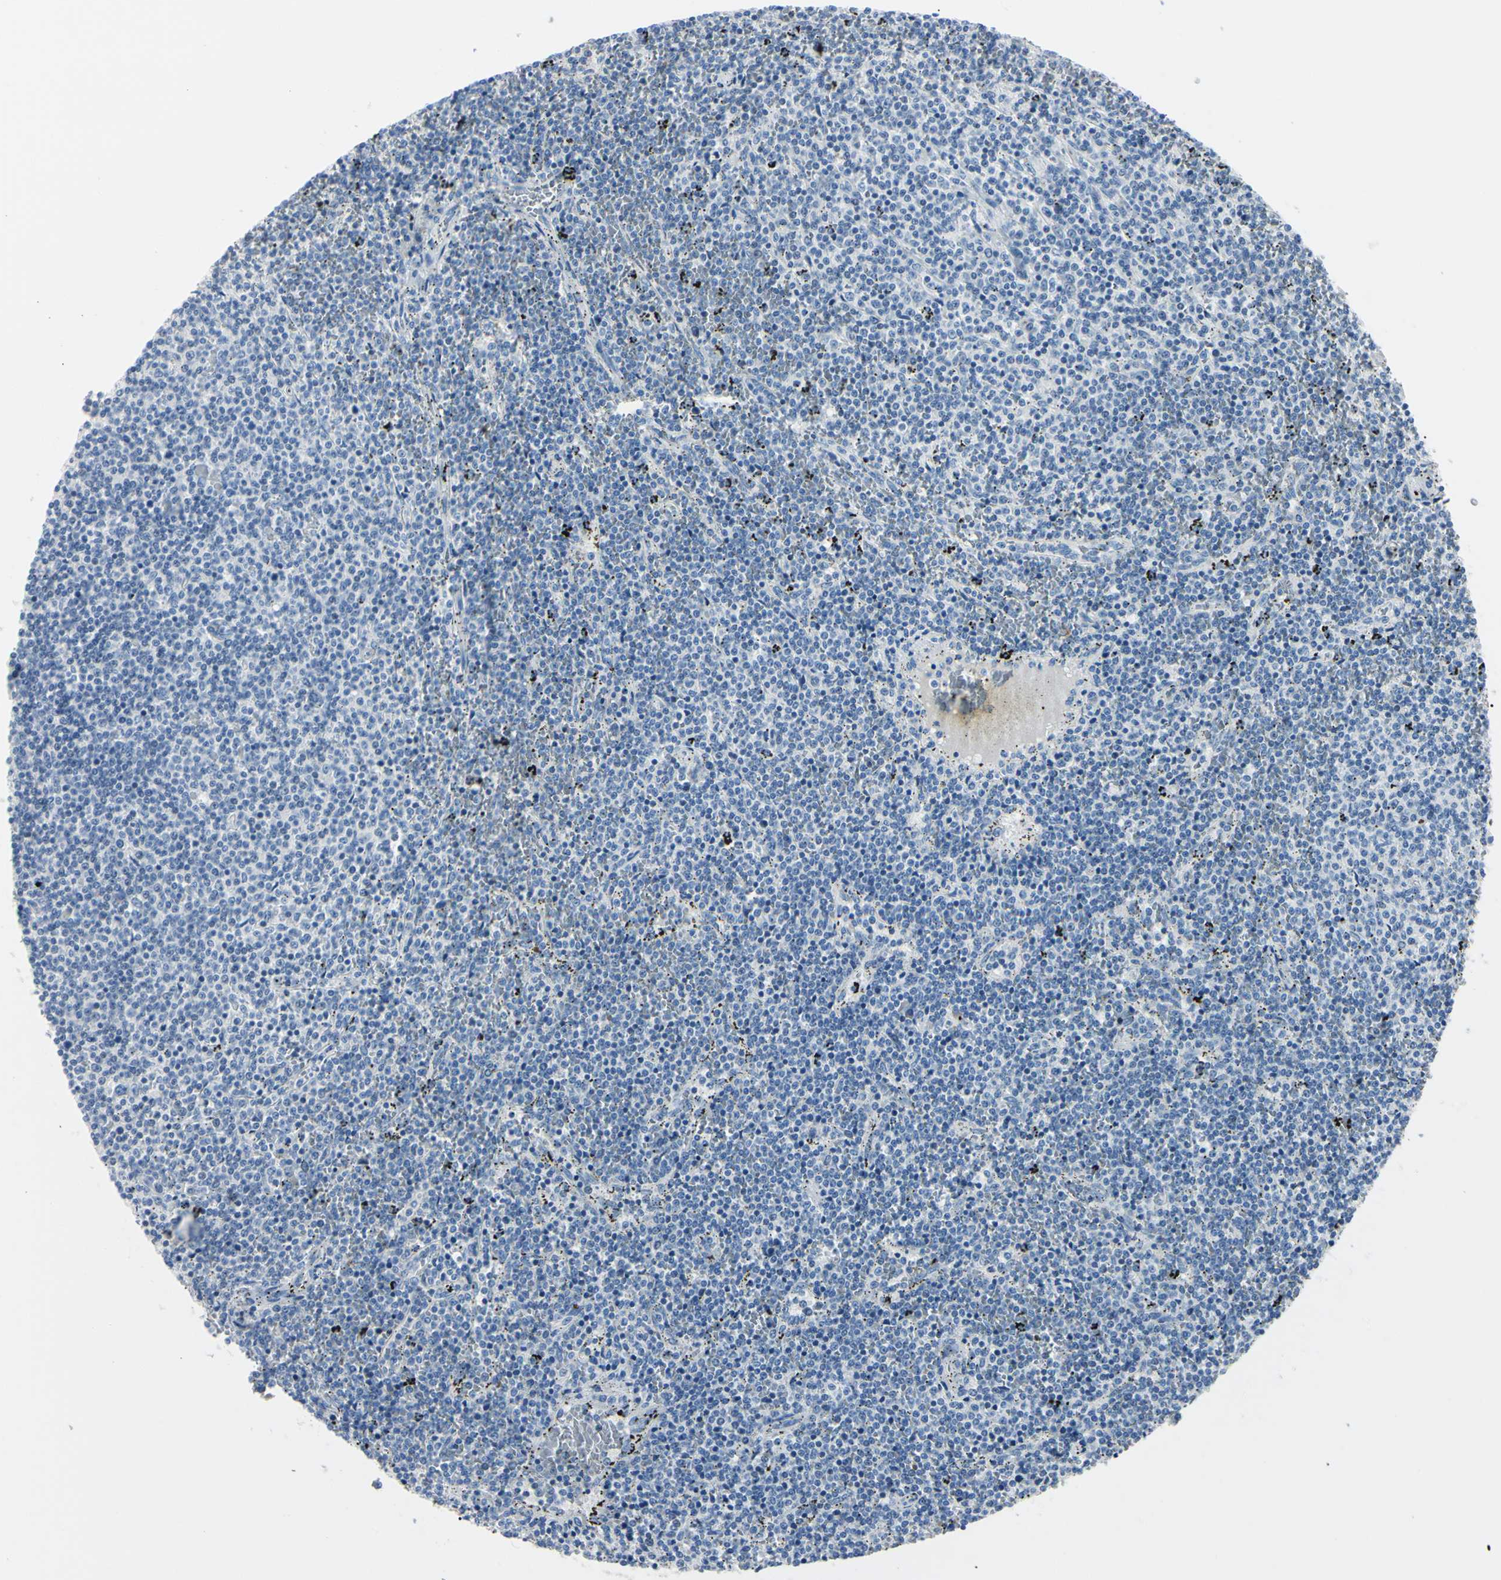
{"staining": {"intensity": "negative", "quantity": "none", "location": "none"}, "tissue": "lymphoma", "cell_type": "Tumor cells", "image_type": "cancer", "snomed": [{"axis": "morphology", "description": "Malignant lymphoma, non-Hodgkin's type, Low grade"}, {"axis": "topography", "description": "Spleen"}], "caption": "Tumor cells are negative for protein expression in human malignant lymphoma, non-Hodgkin's type (low-grade).", "gene": "CA2", "patient": {"sex": "female", "age": 50}}